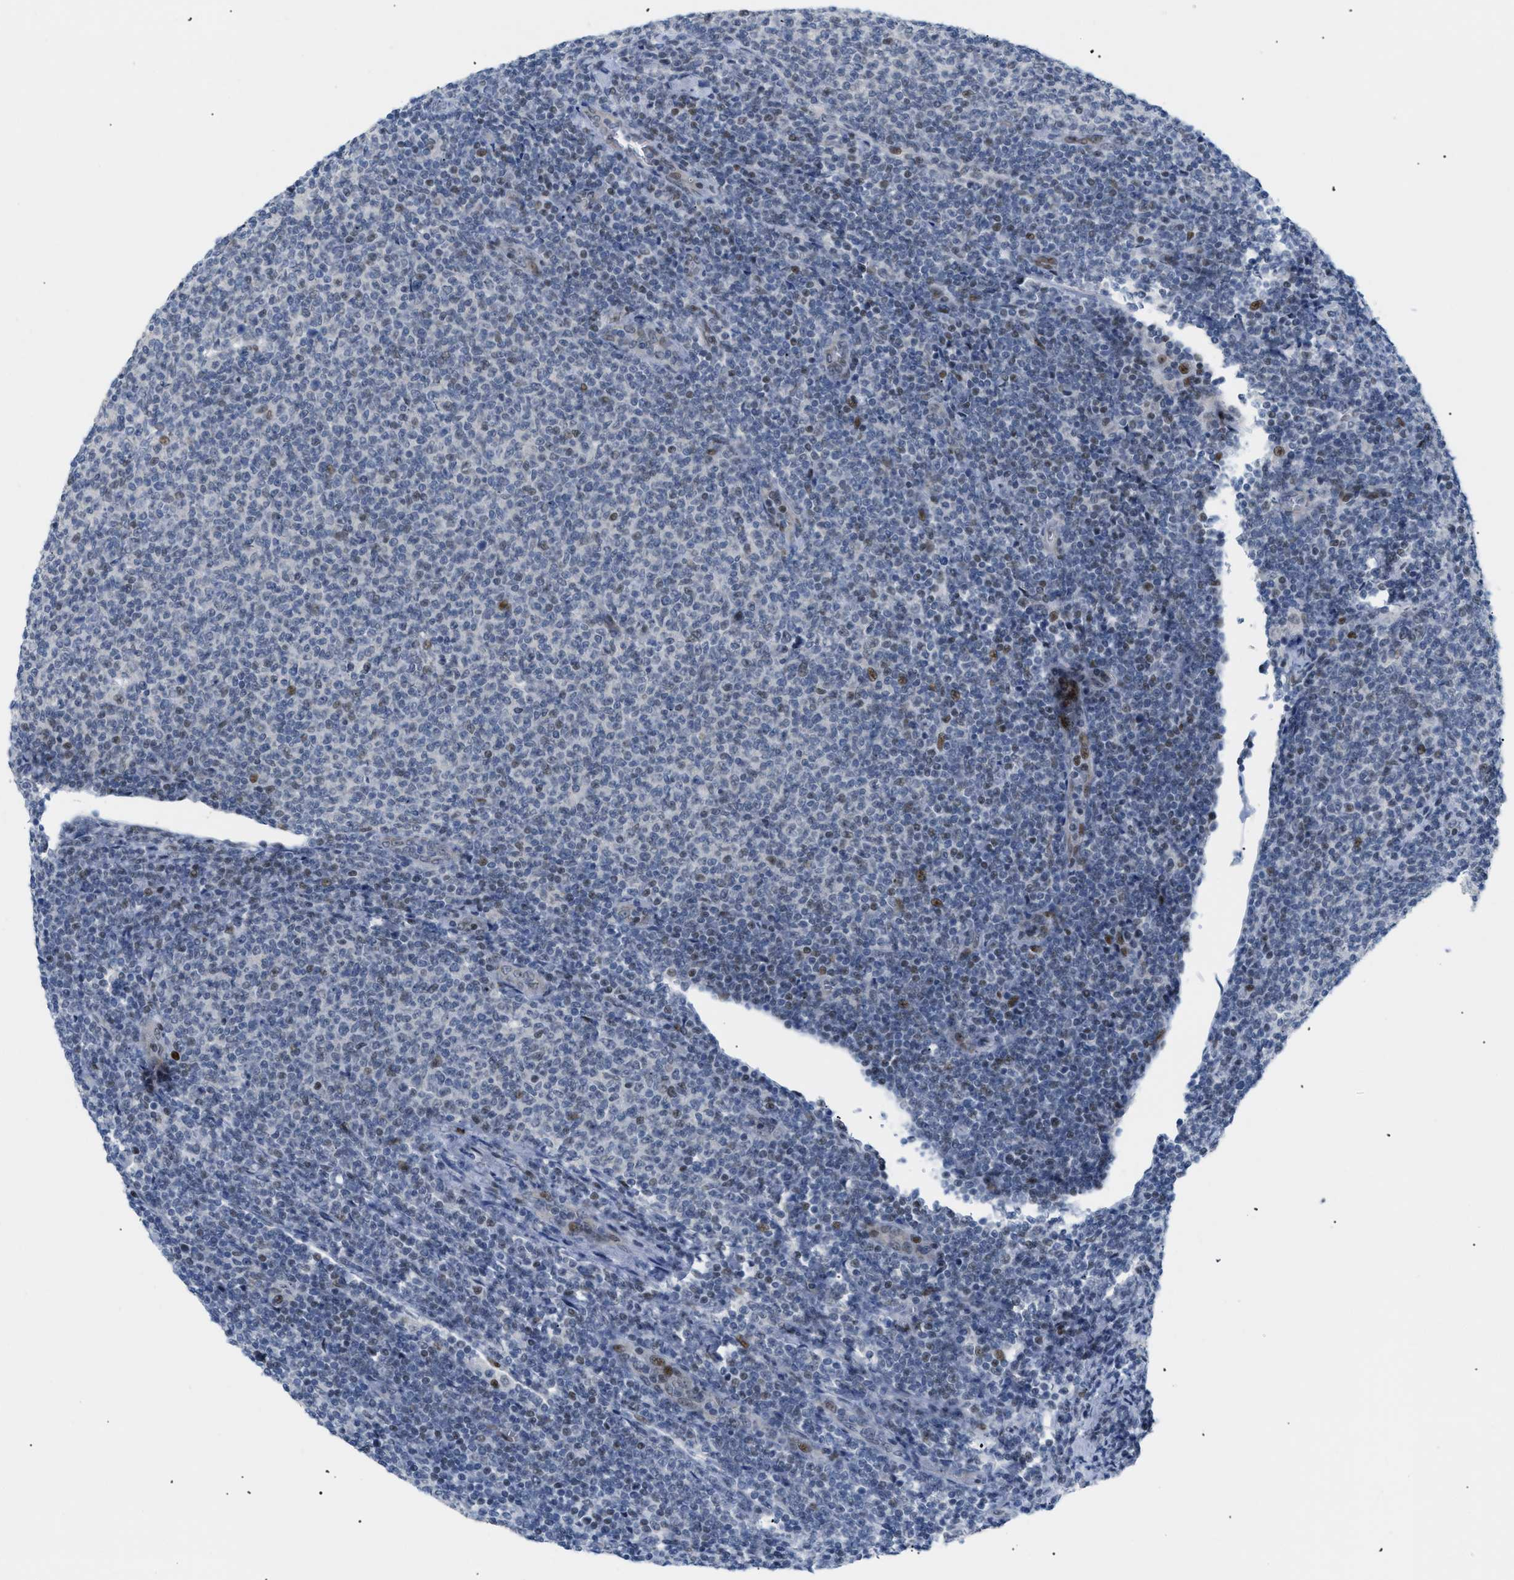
{"staining": {"intensity": "weak", "quantity": "<25%", "location": "nuclear"}, "tissue": "lymphoma", "cell_type": "Tumor cells", "image_type": "cancer", "snomed": [{"axis": "morphology", "description": "Malignant lymphoma, non-Hodgkin's type, Low grade"}, {"axis": "topography", "description": "Lymph node"}], "caption": "A high-resolution photomicrograph shows immunohistochemistry staining of lymphoma, which demonstrates no significant expression in tumor cells.", "gene": "MED1", "patient": {"sex": "male", "age": 66}}